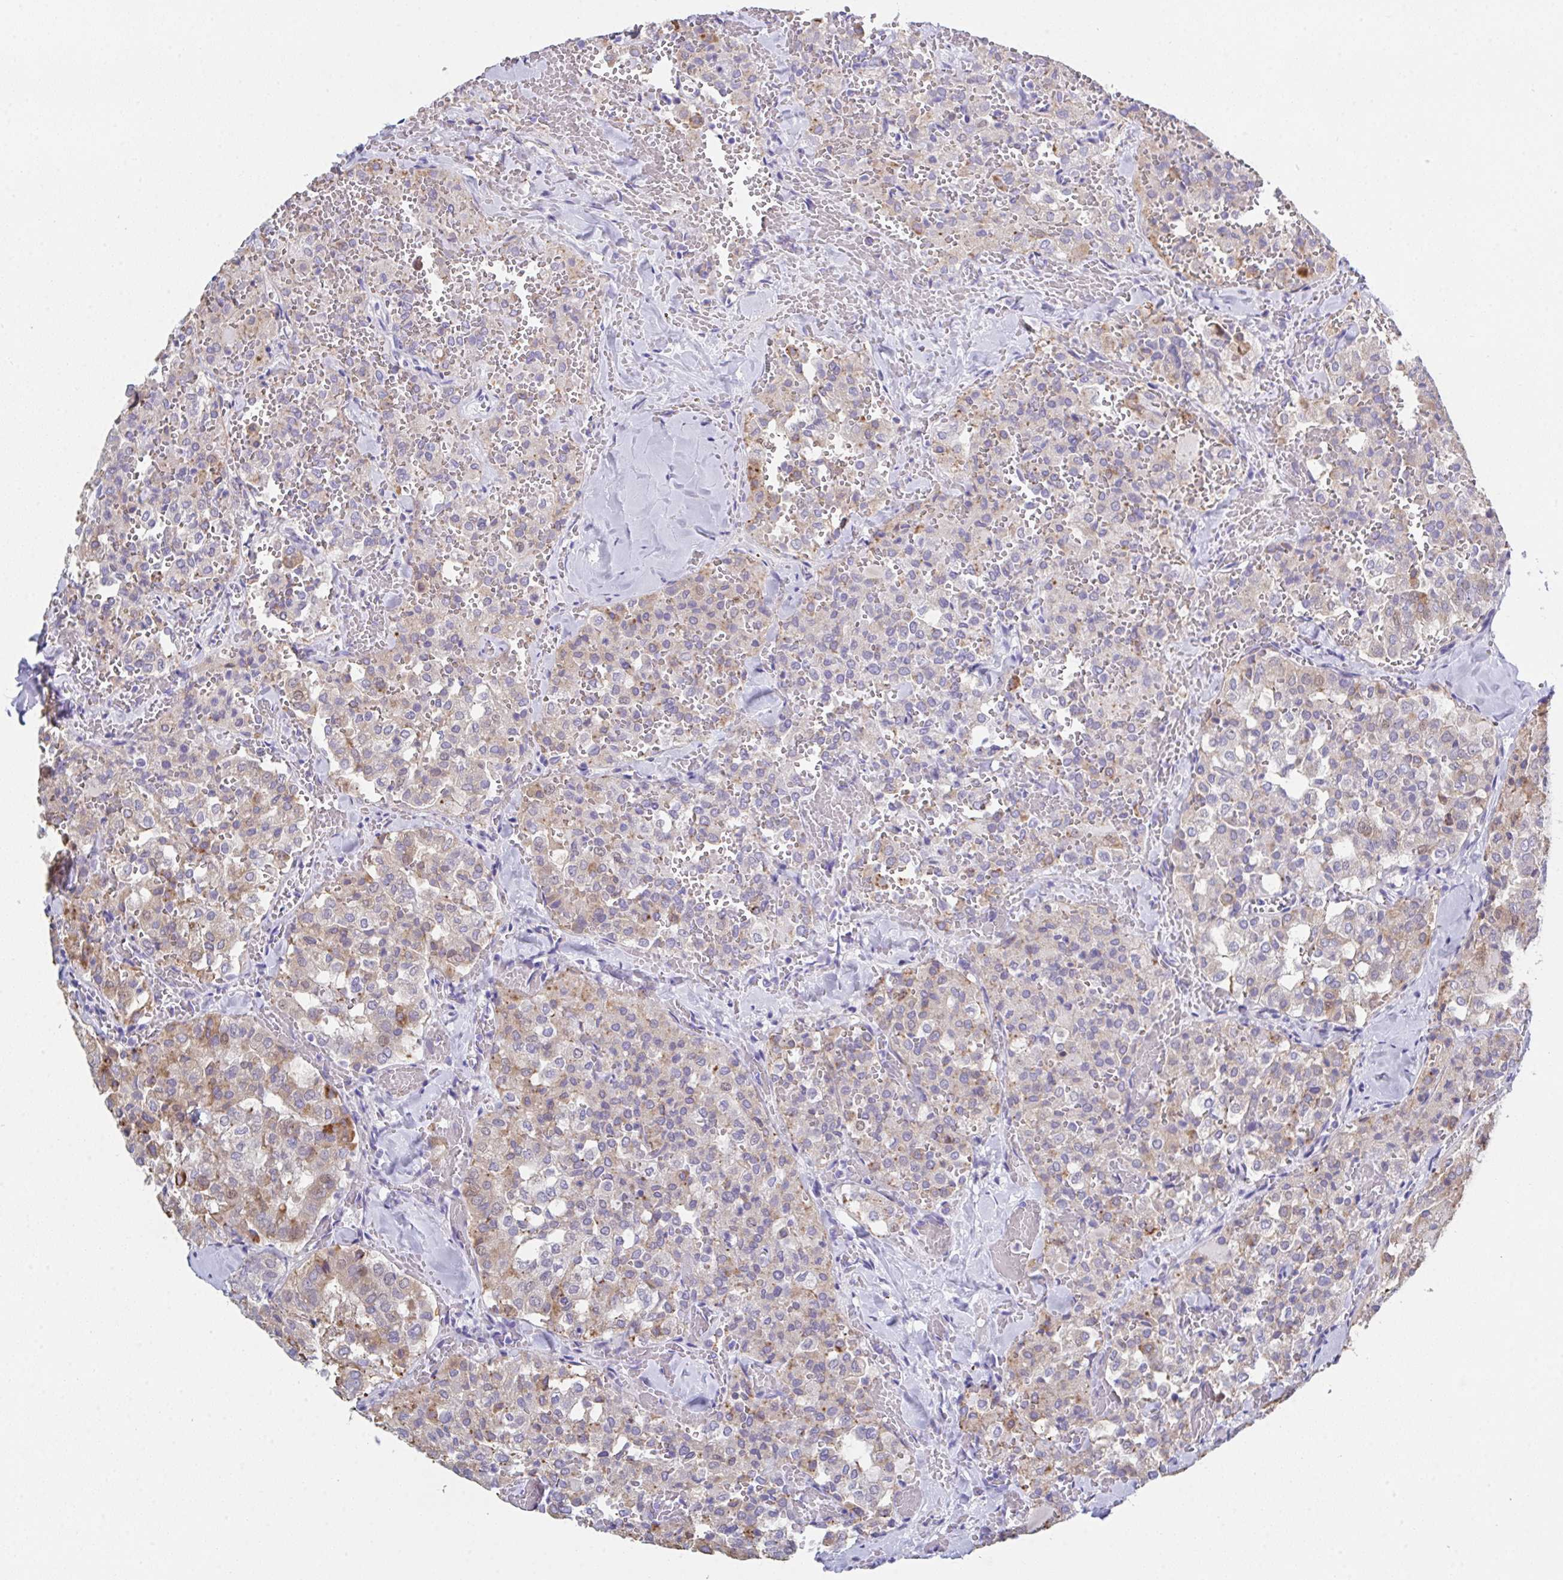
{"staining": {"intensity": "moderate", "quantity": "25%-75%", "location": "cytoplasmic/membranous"}, "tissue": "thyroid cancer", "cell_type": "Tumor cells", "image_type": "cancer", "snomed": [{"axis": "morphology", "description": "Follicular adenoma carcinoma, NOS"}, {"axis": "topography", "description": "Thyroid gland"}], "caption": "Follicular adenoma carcinoma (thyroid) tissue demonstrates moderate cytoplasmic/membranous expression in about 25%-75% of tumor cells, visualized by immunohistochemistry.", "gene": "FBXO47", "patient": {"sex": "male", "age": 75}}